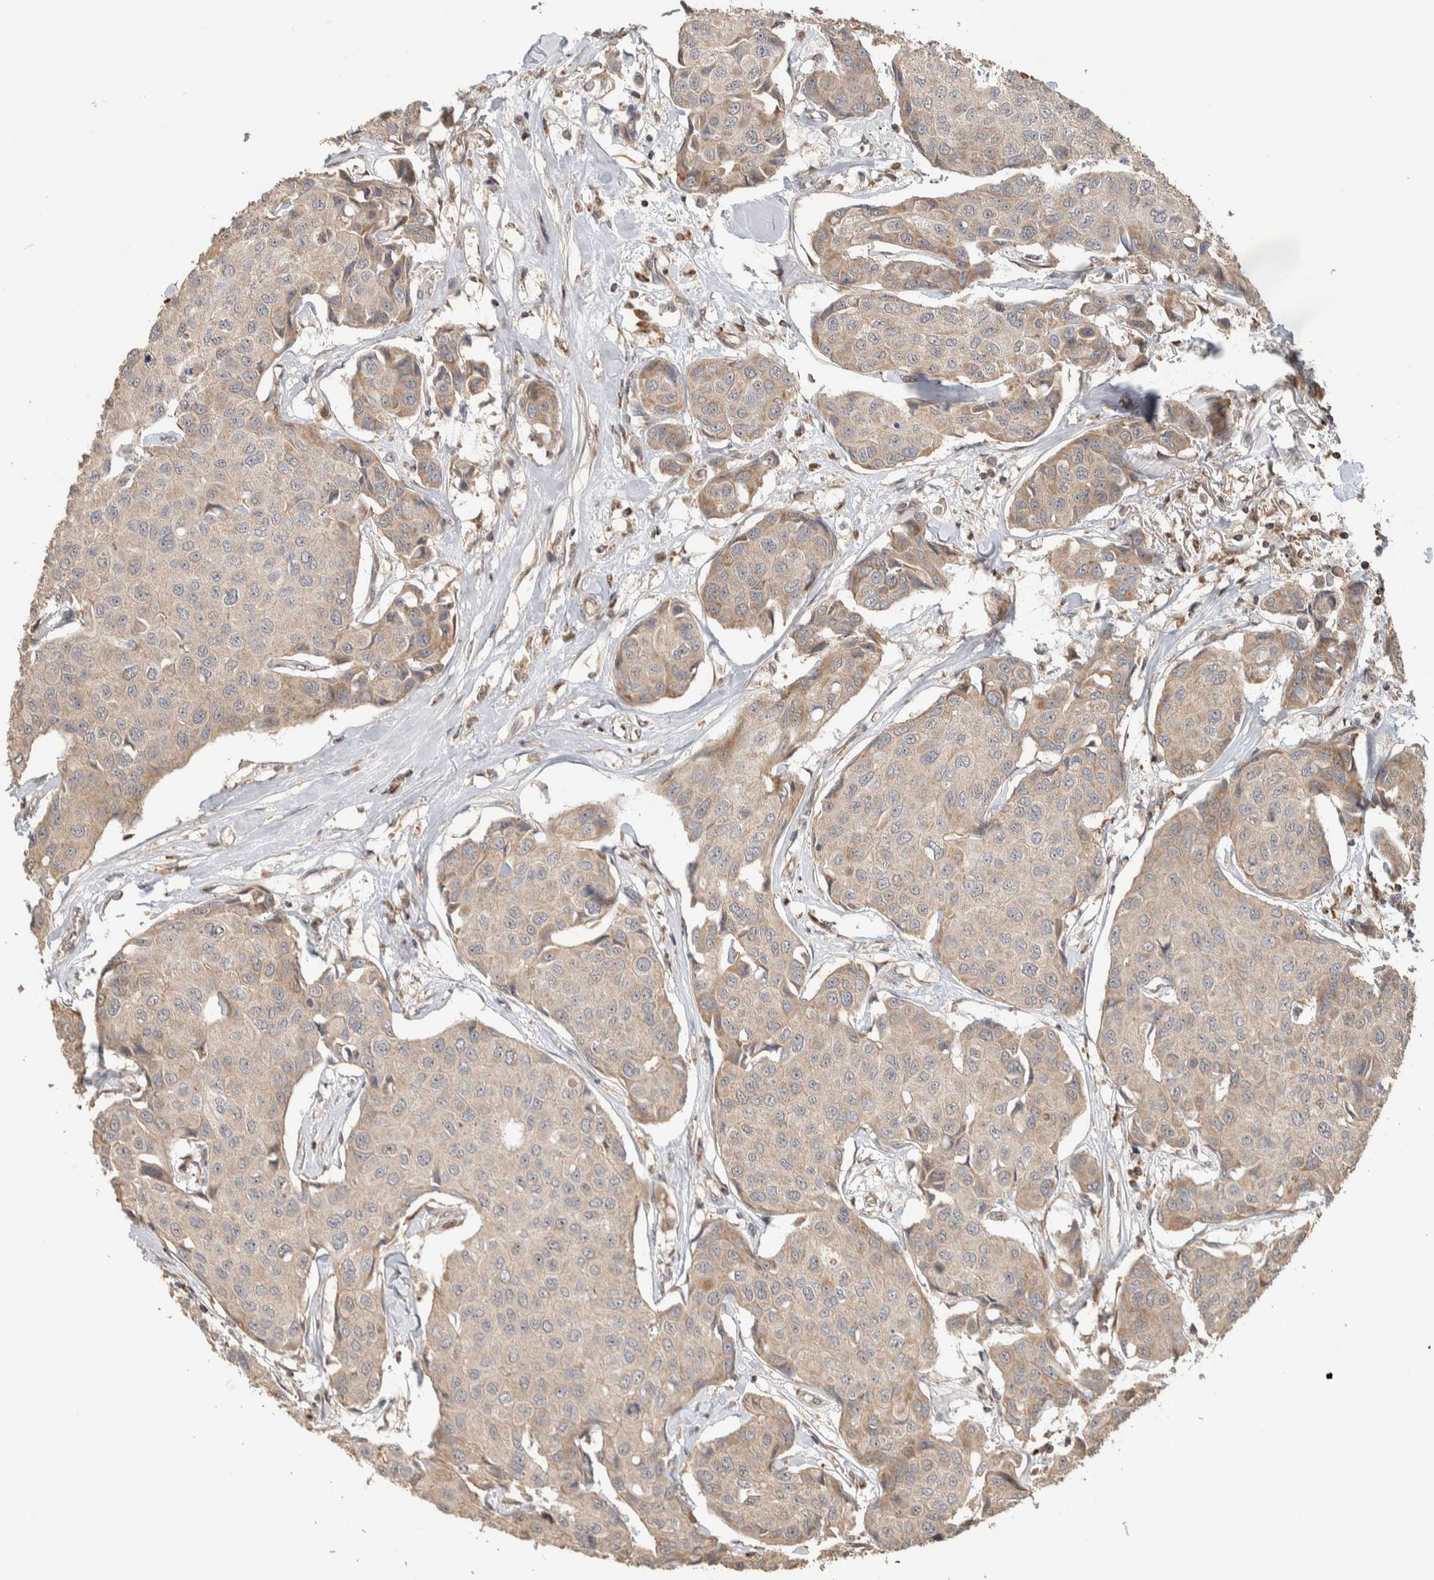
{"staining": {"intensity": "weak", "quantity": ">75%", "location": "cytoplasmic/membranous"}, "tissue": "breast cancer", "cell_type": "Tumor cells", "image_type": "cancer", "snomed": [{"axis": "morphology", "description": "Duct carcinoma"}, {"axis": "topography", "description": "Breast"}], "caption": "Brown immunohistochemical staining in invasive ductal carcinoma (breast) displays weak cytoplasmic/membranous positivity in approximately >75% of tumor cells.", "gene": "VPS53", "patient": {"sex": "female", "age": 80}}